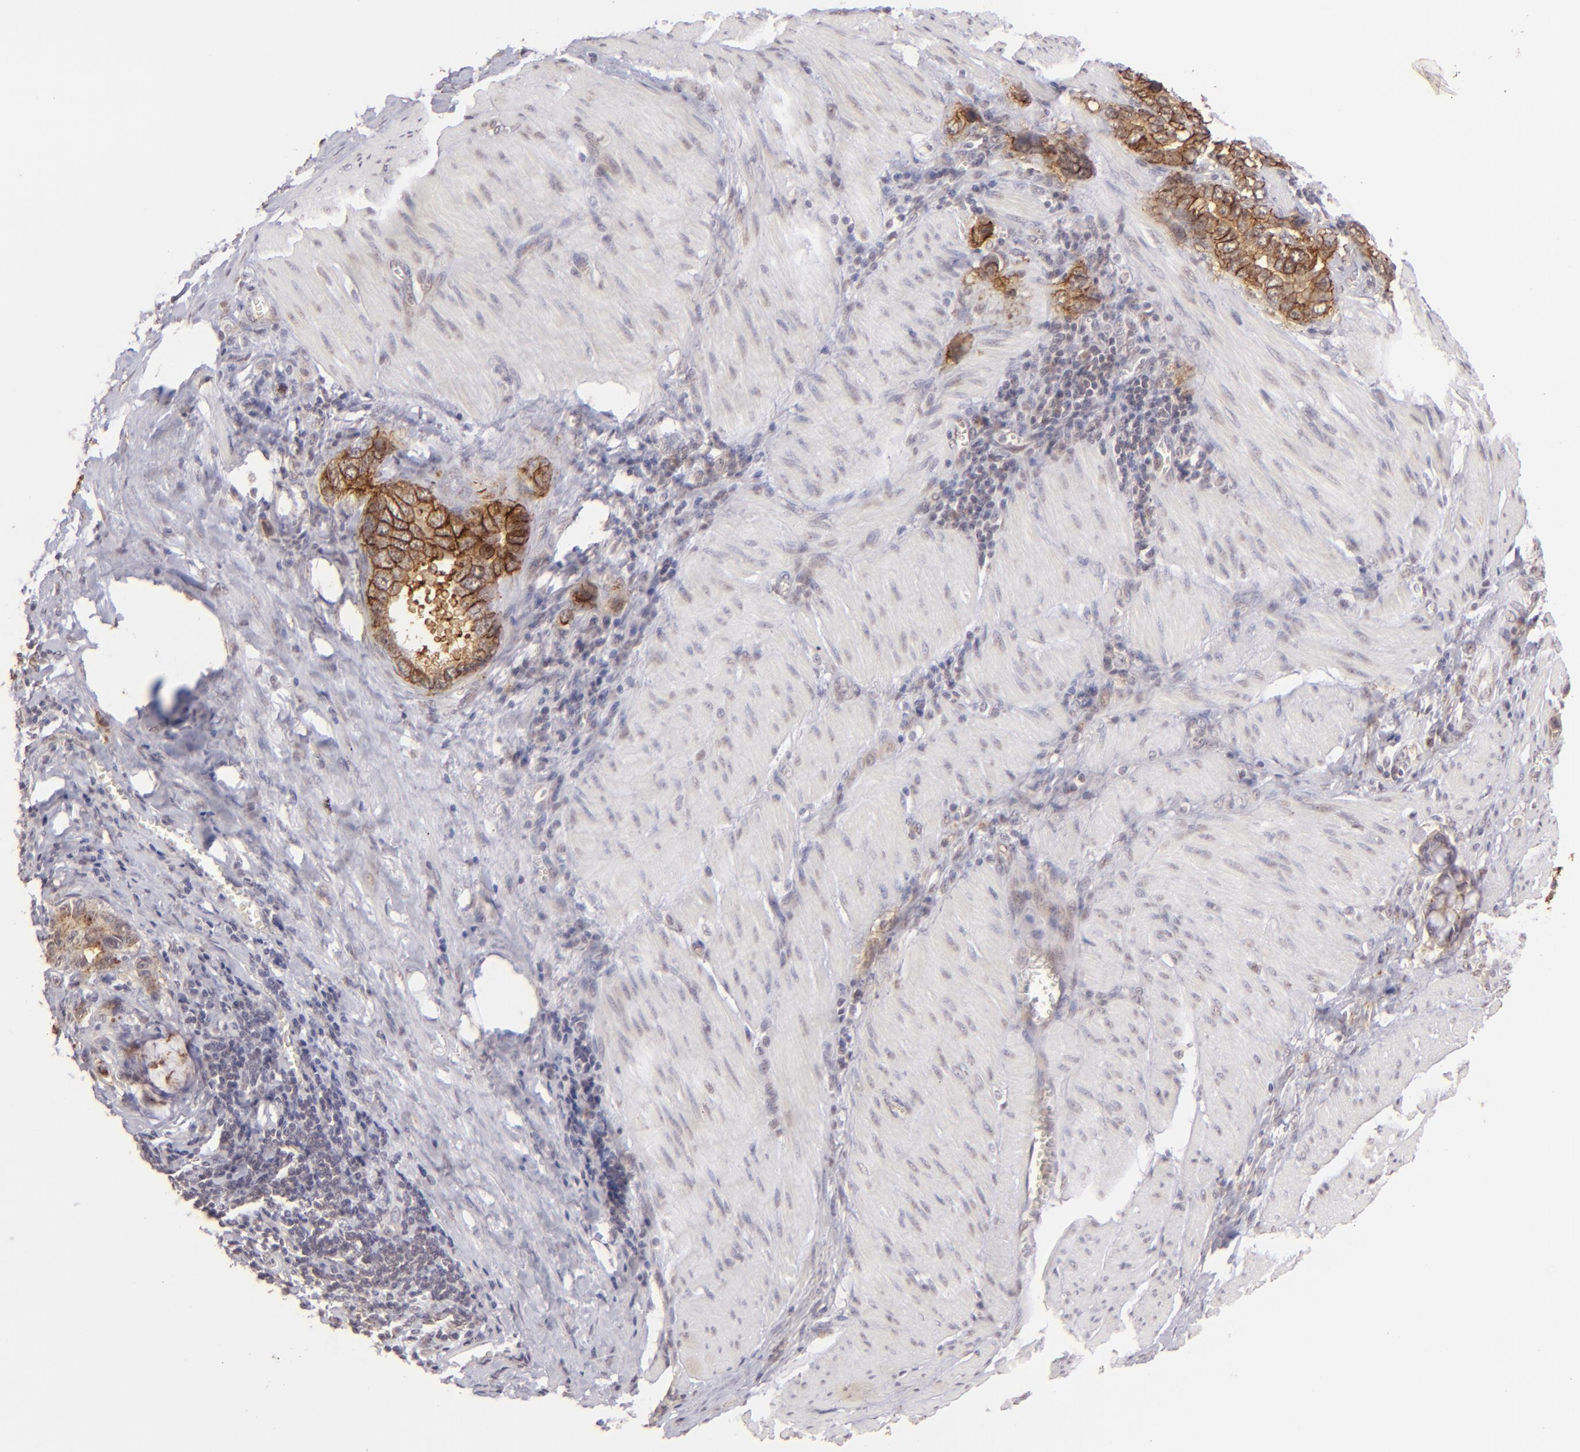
{"staining": {"intensity": "strong", "quantity": ">75%", "location": "cytoplasmic/membranous"}, "tissue": "stomach cancer", "cell_type": "Tumor cells", "image_type": "cancer", "snomed": [{"axis": "morphology", "description": "Adenocarcinoma, NOS"}, {"axis": "topography", "description": "Stomach"}], "caption": "Immunohistochemistry image of neoplastic tissue: stomach cancer (adenocarcinoma) stained using immunohistochemistry displays high levels of strong protein expression localized specifically in the cytoplasmic/membranous of tumor cells, appearing as a cytoplasmic/membranous brown color.", "gene": "CLDN1", "patient": {"sex": "male", "age": 78}}